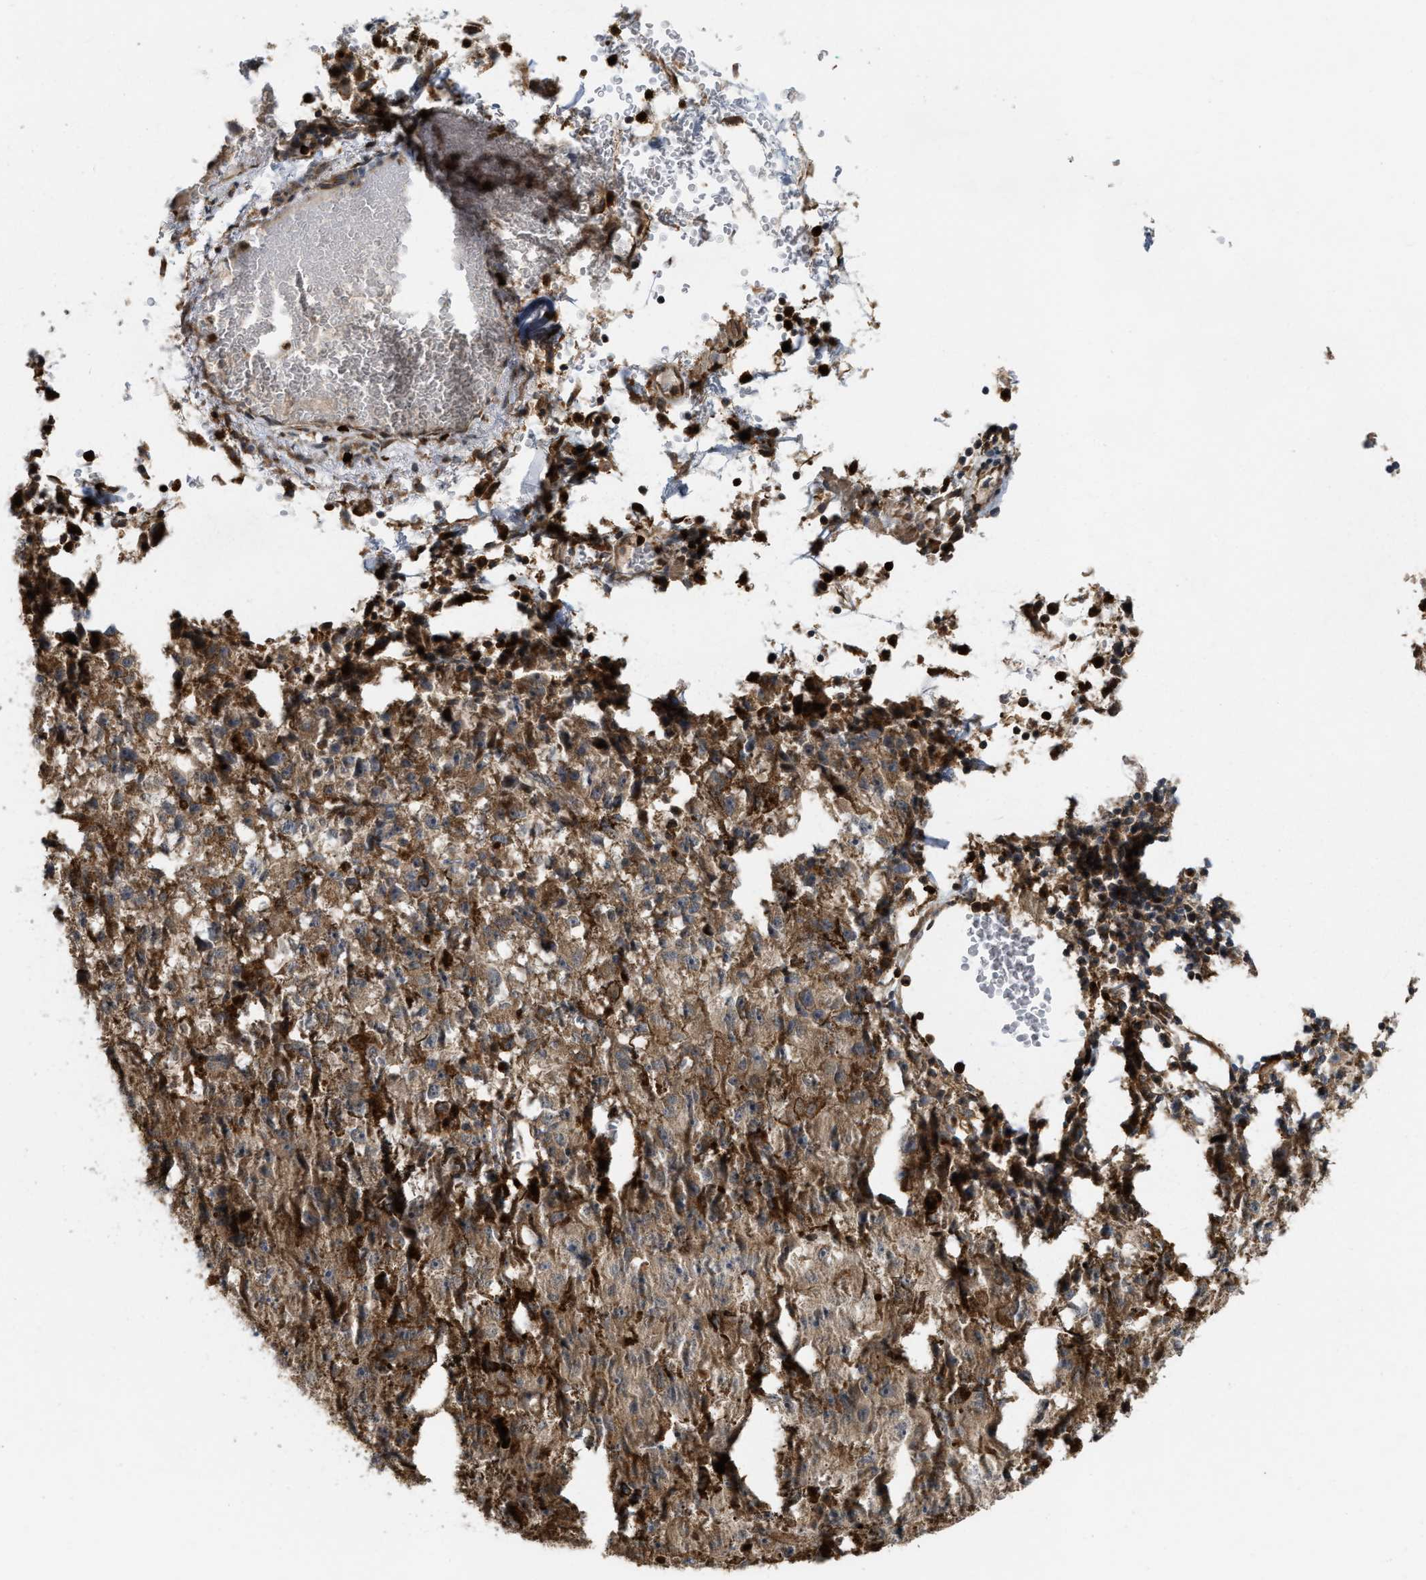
{"staining": {"intensity": "moderate", "quantity": ">75%", "location": "cytoplasmic/membranous"}, "tissue": "melanoma", "cell_type": "Tumor cells", "image_type": "cancer", "snomed": [{"axis": "morphology", "description": "Malignant melanoma, NOS"}, {"axis": "topography", "description": "Skin"}], "caption": "Human melanoma stained for a protein (brown) exhibits moderate cytoplasmic/membranous positive staining in about >75% of tumor cells.", "gene": "IQCE", "patient": {"sex": "female", "age": 104}}